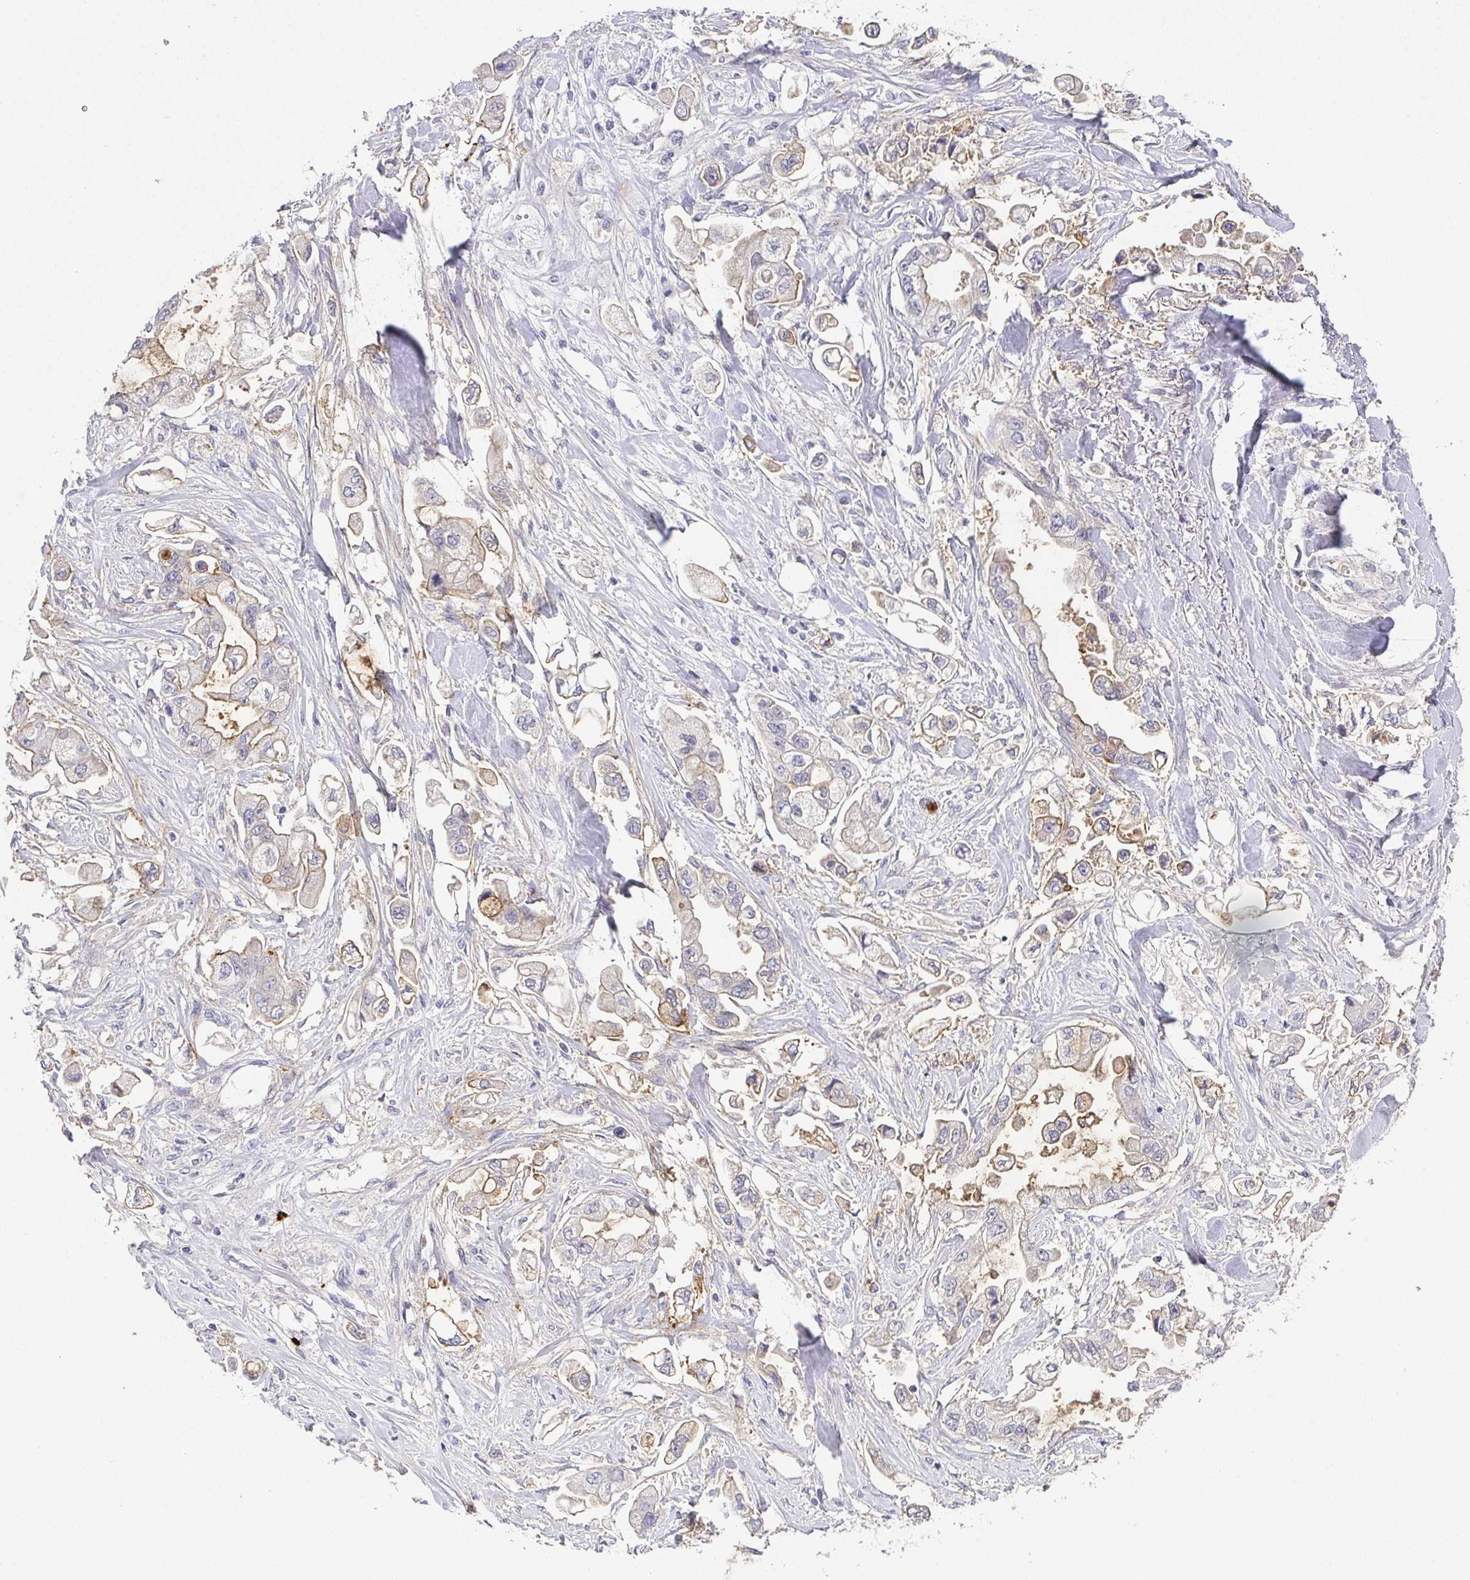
{"staining": {"intensity": "weak", "quantity": "<25%", "location": "cytoplasmic/membranous"}, "tissue": "stomach cancer", "cell_type": "Tumor cells", "image_type": "cancer", "snomed": [{"axis": "morphology", "description": "Adenocarcinoma, NOS"}, {"axis": "topography", "description": "Stomach"}], "caption": "Immunohistochemistry (IHC) histopathology image of neoplastic tissue: human stomach adenocarcinoma stained with DAB reveals no significant protein staining in tumor cells. (Brightfield microscopy of DAB IHC at high magnification).", "gene": "RNASE7", "patient": {"sex": "male", "age": 62}}